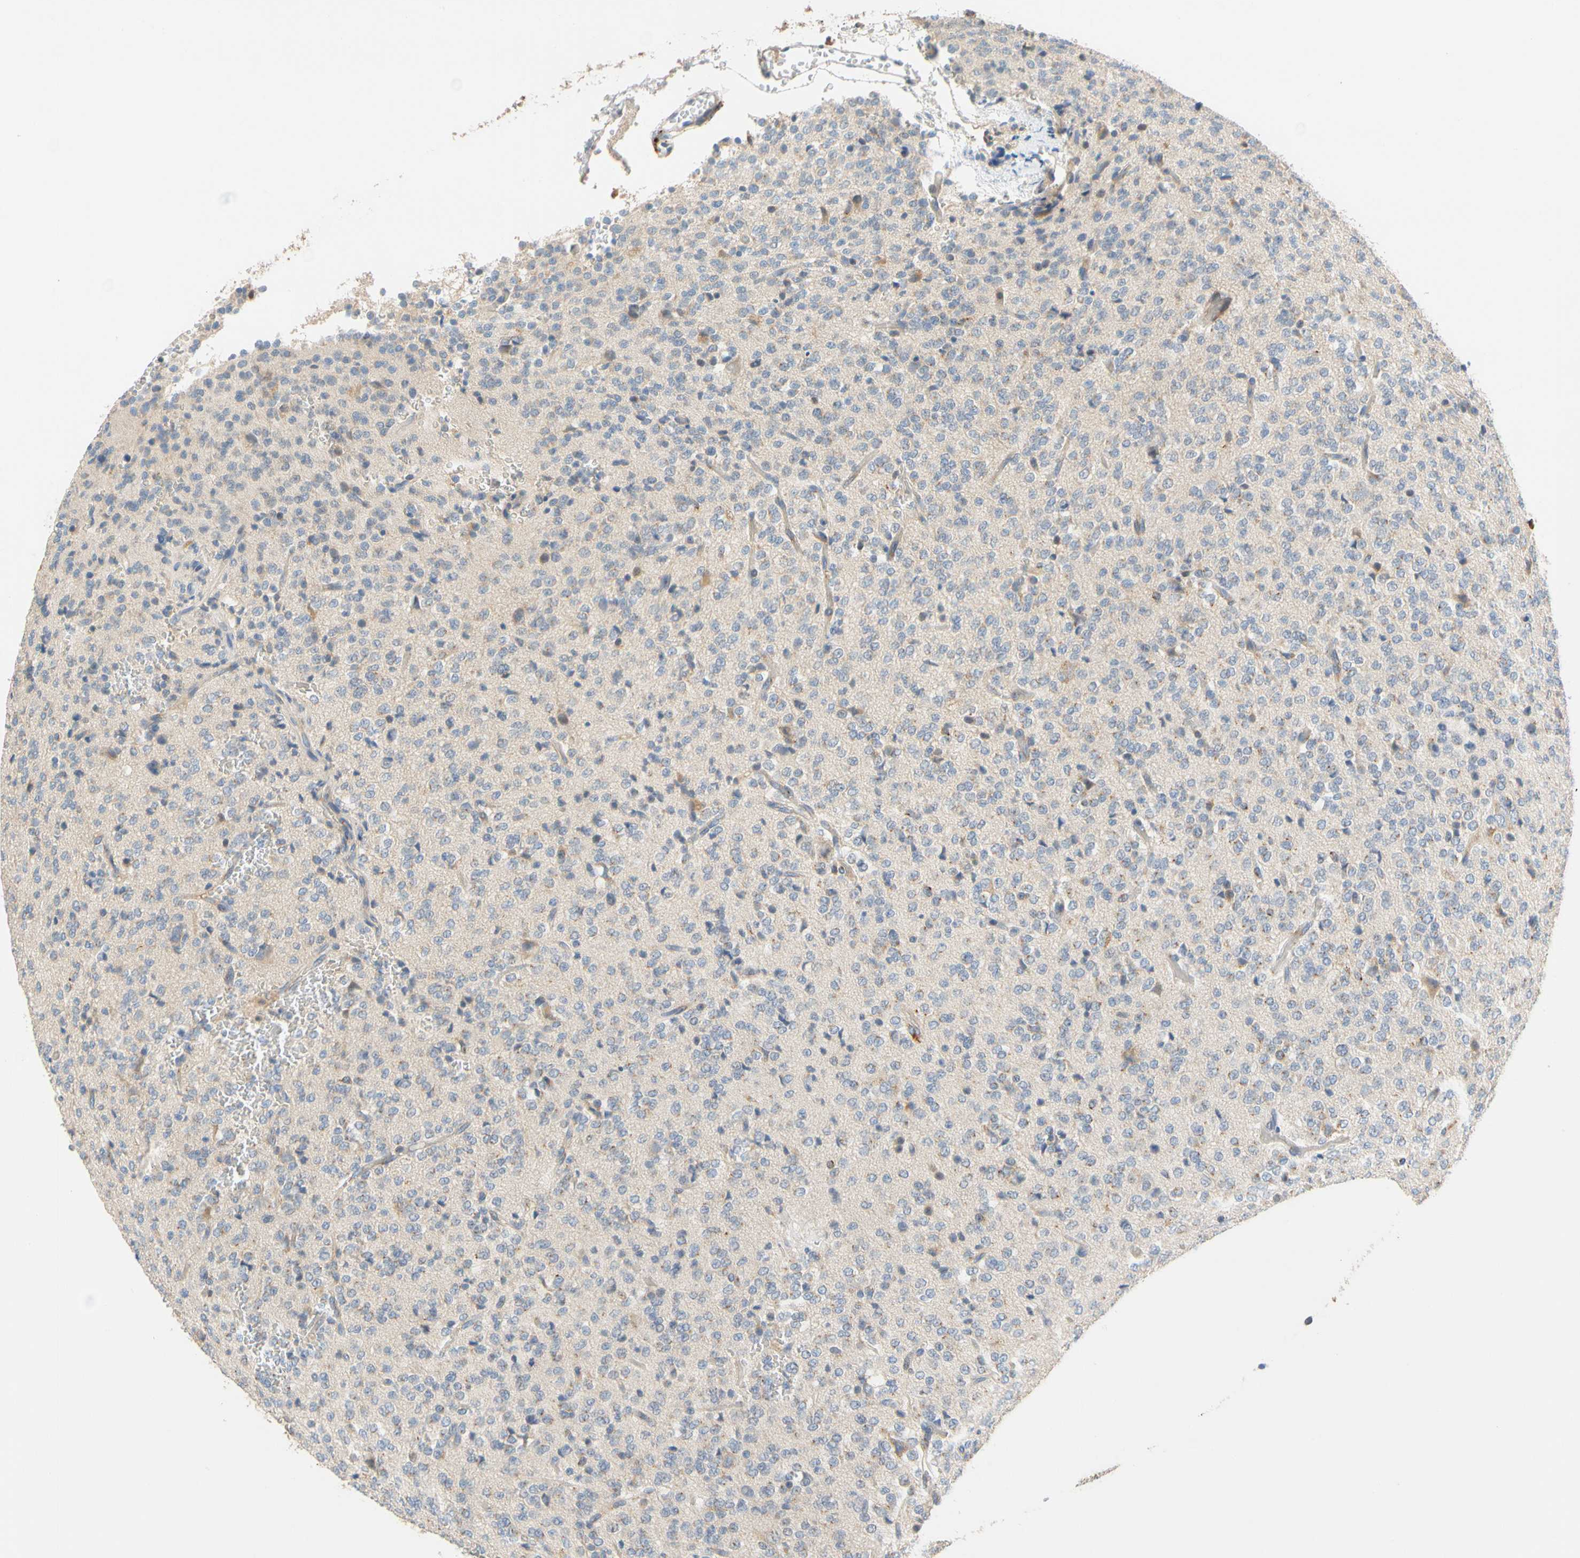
{"staining": {"intensity": "weak", "quantity": "<25%", "location": "cytoplasmic/membranous"}, "tissue": "glioma", "cell_type": "Tumor cells", "image_type": "cancer", "snomed": [{"axis": "morphology", "description": "Glioma, malignant, Low grade"}, {"axis": "topography", "description": "Brain"}], "caption": "The immunohistochemistry (IHC) histopathology image has no significant staining in tumor cells of malignant glioma (low-grade) tissue.", "gene": "GPSM2", "patient": {"sex": "male", "age": 38}}